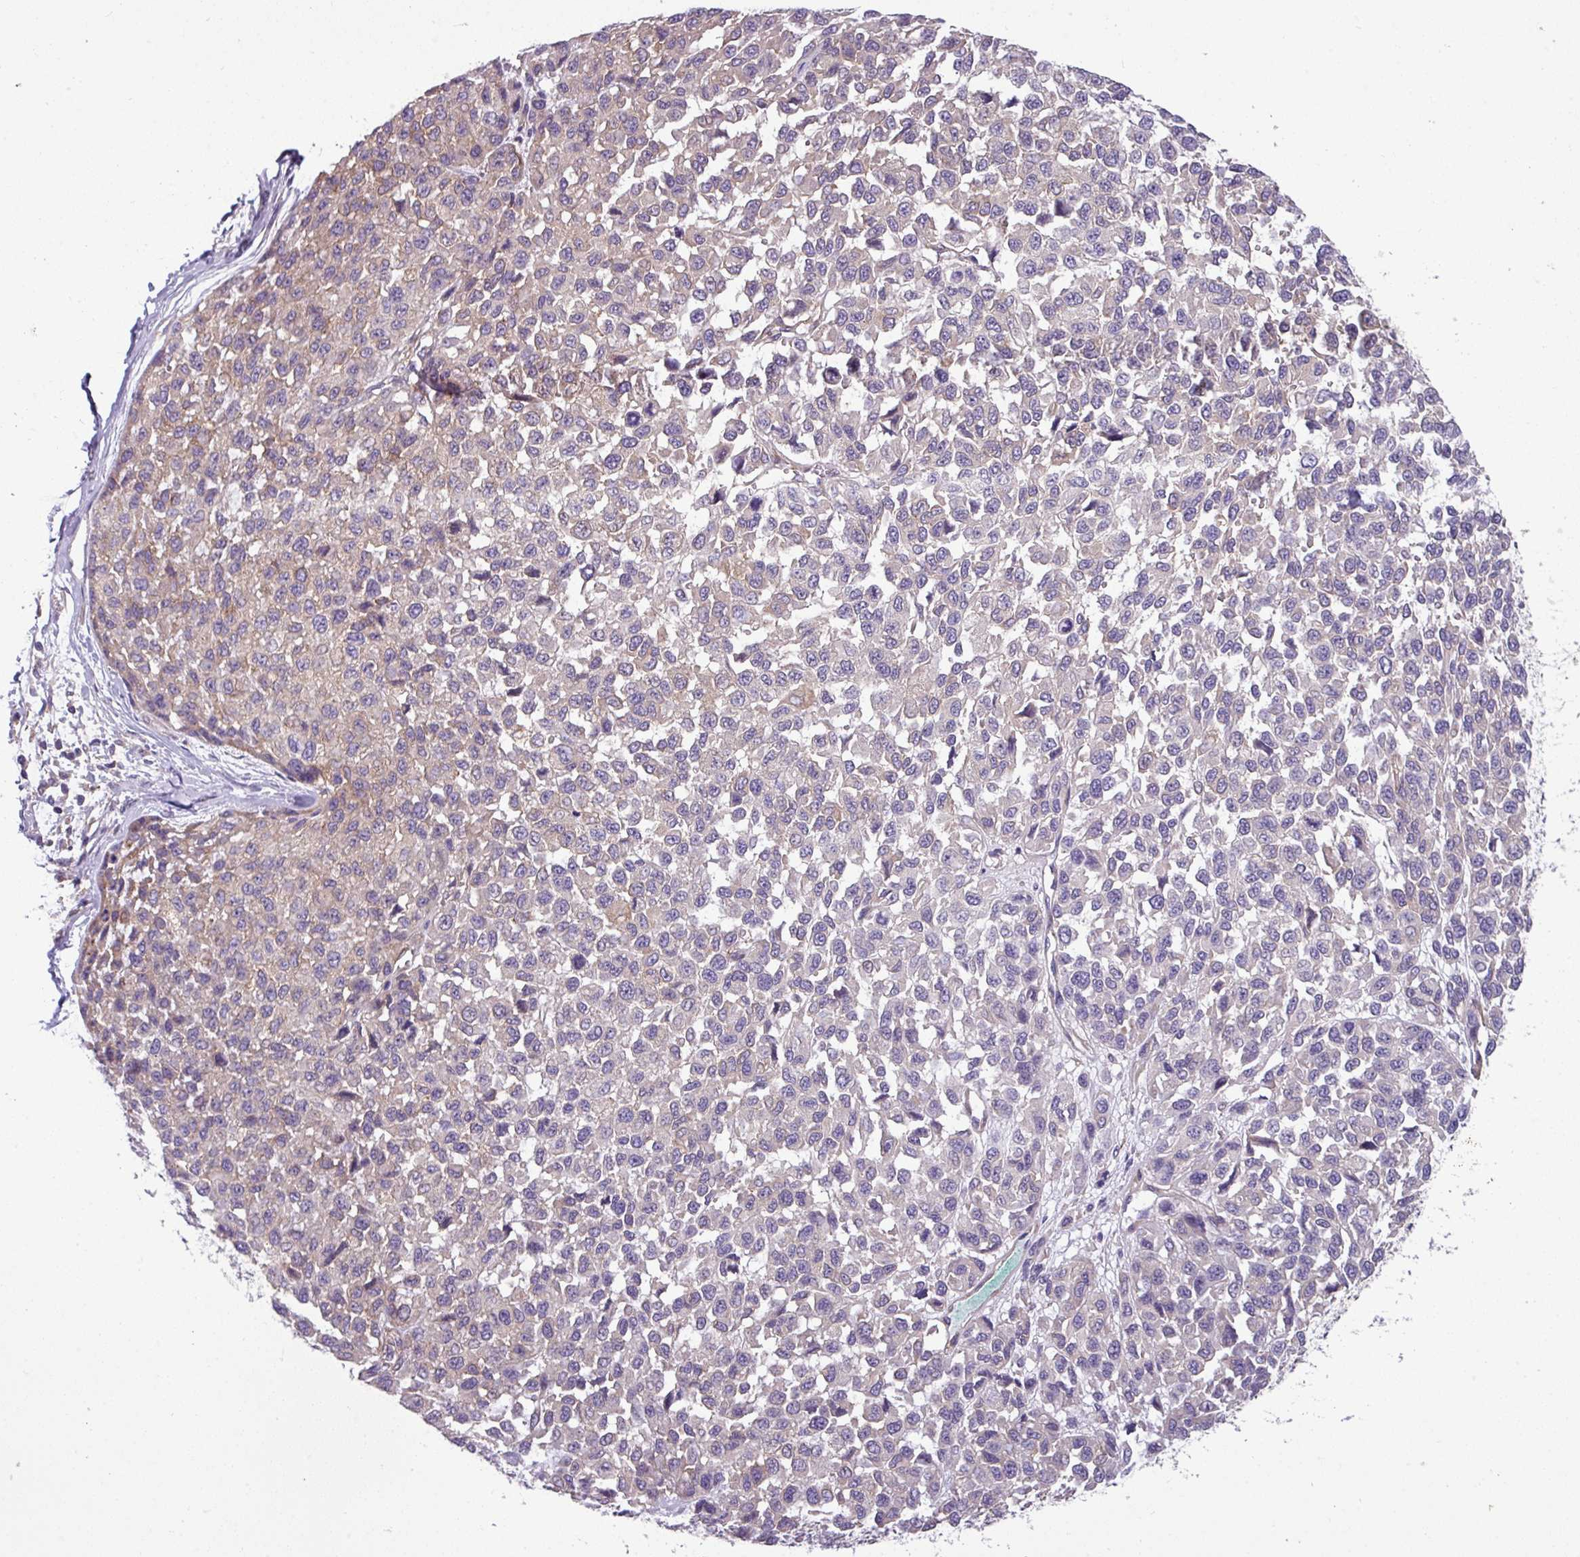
{"staining": {"intensity": "weak", "quantity": "<25%", "location": "cytoplasmic/membranous"}, "tissue": "melanoma", "cell_type": "Tumor cells", "image_type": "cancer", "snomed": [{"axis": "morphology", "description": "Malignant melanoma, NOS"}, {"axis": "topography", "description": "Skin"}], "caption": "This is an immunohistochemistry (IHC) histopathology image of melanoma. There is no positivity in tumor cells.", "gene": "SLC23A2", "patient": {"sex": "male", "age": 62}}